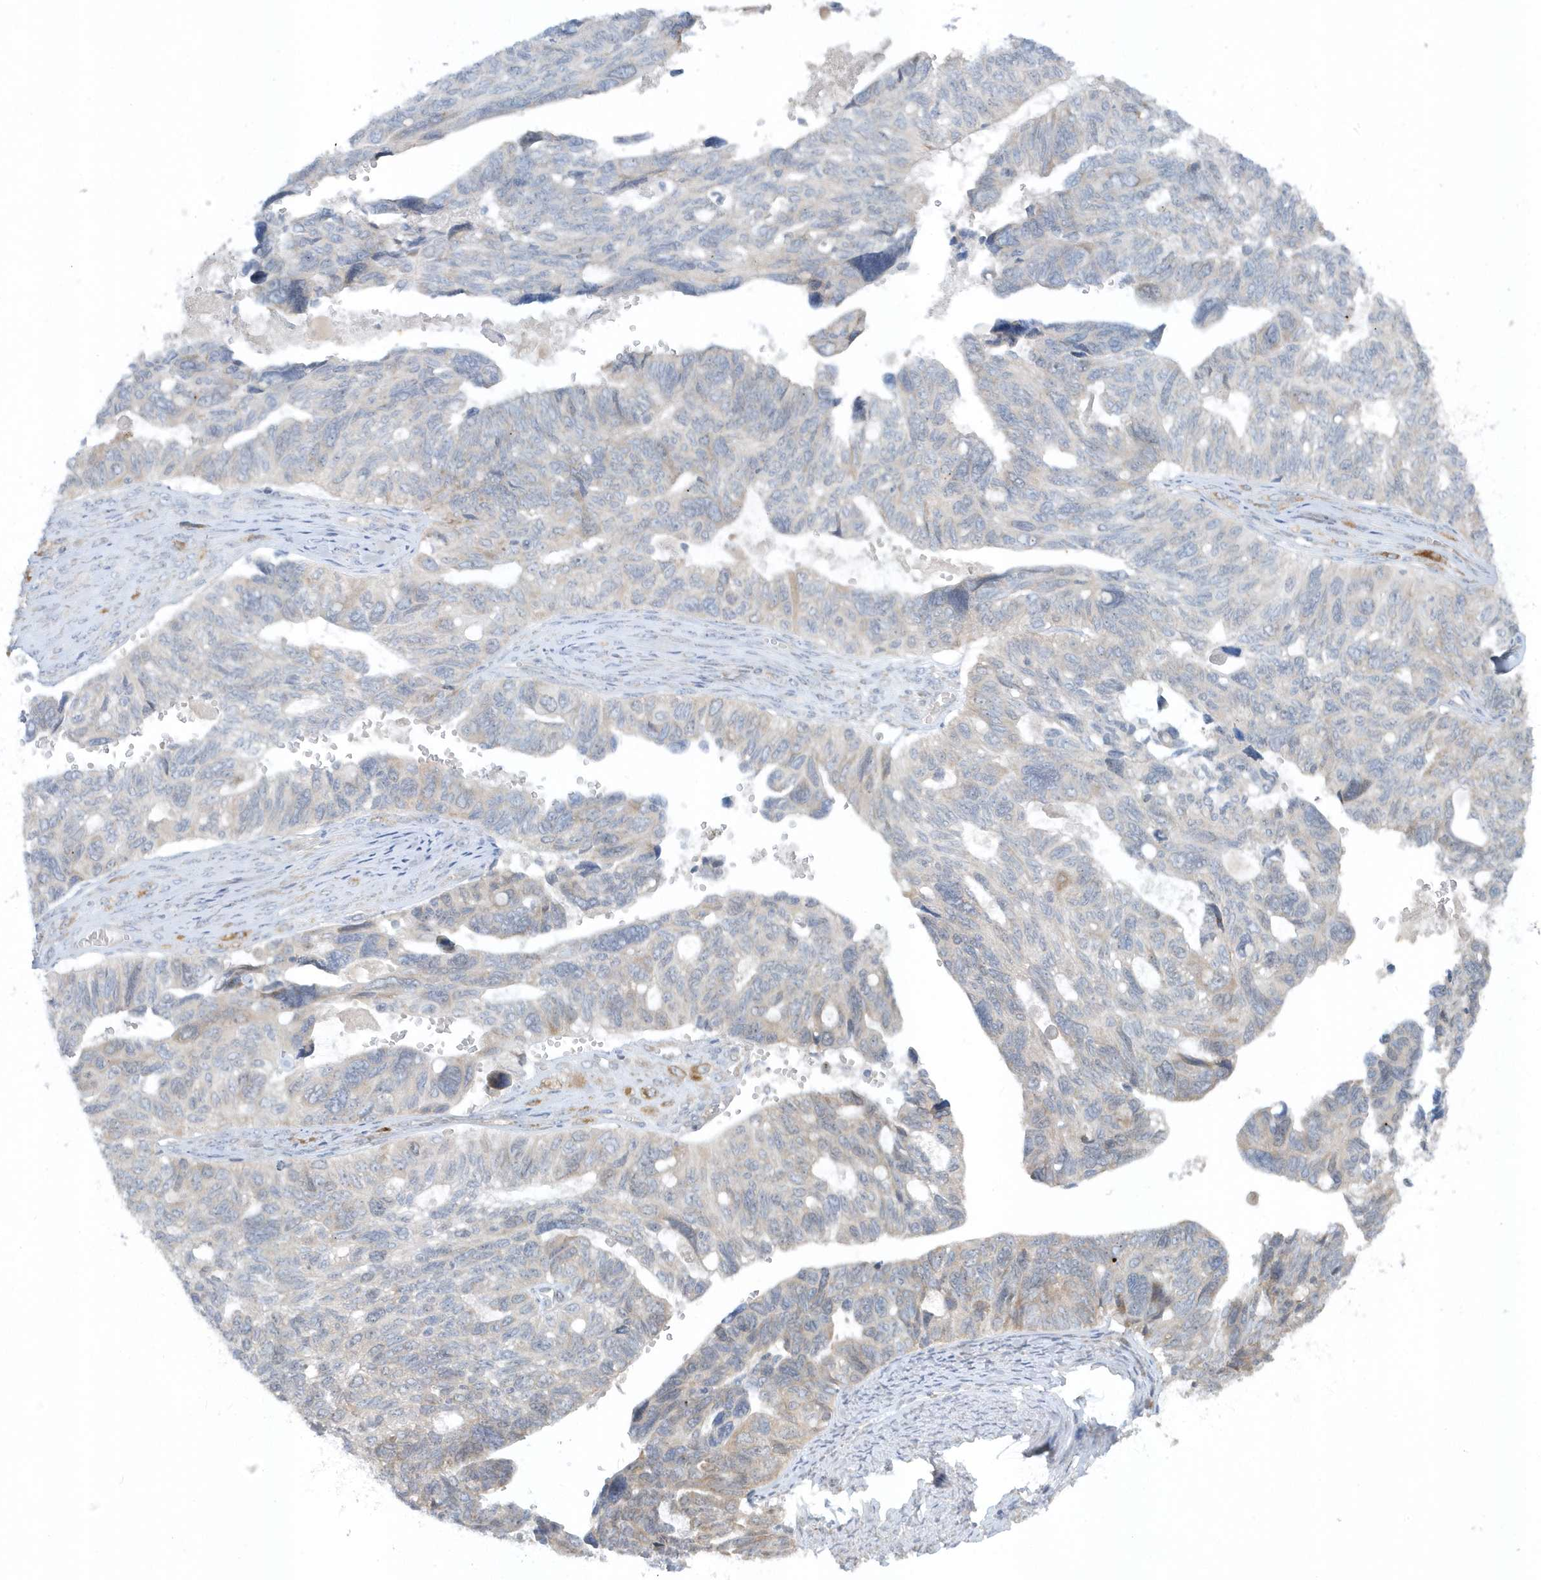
{"staining": {"intensity": "weak", "quantity": "<25%", "location": "cytoplasmic/membranous"}, "tissue": "ovarian cancer", "cell_type": "Tumor cells", "image_type": "cancer", "snomed": [{"axis": "morphology", "description": "Cystadenocarcinoma, serous, NOS"}, {"axis": "topography", "description": "Ovary"}], "caption": "The histopathology image shows no staining of tumor cells in ovarian cancer (serous cystadenocarcinoma).", "gene": "SCN3A", "patient": {"sex": "female", "age": 79}}